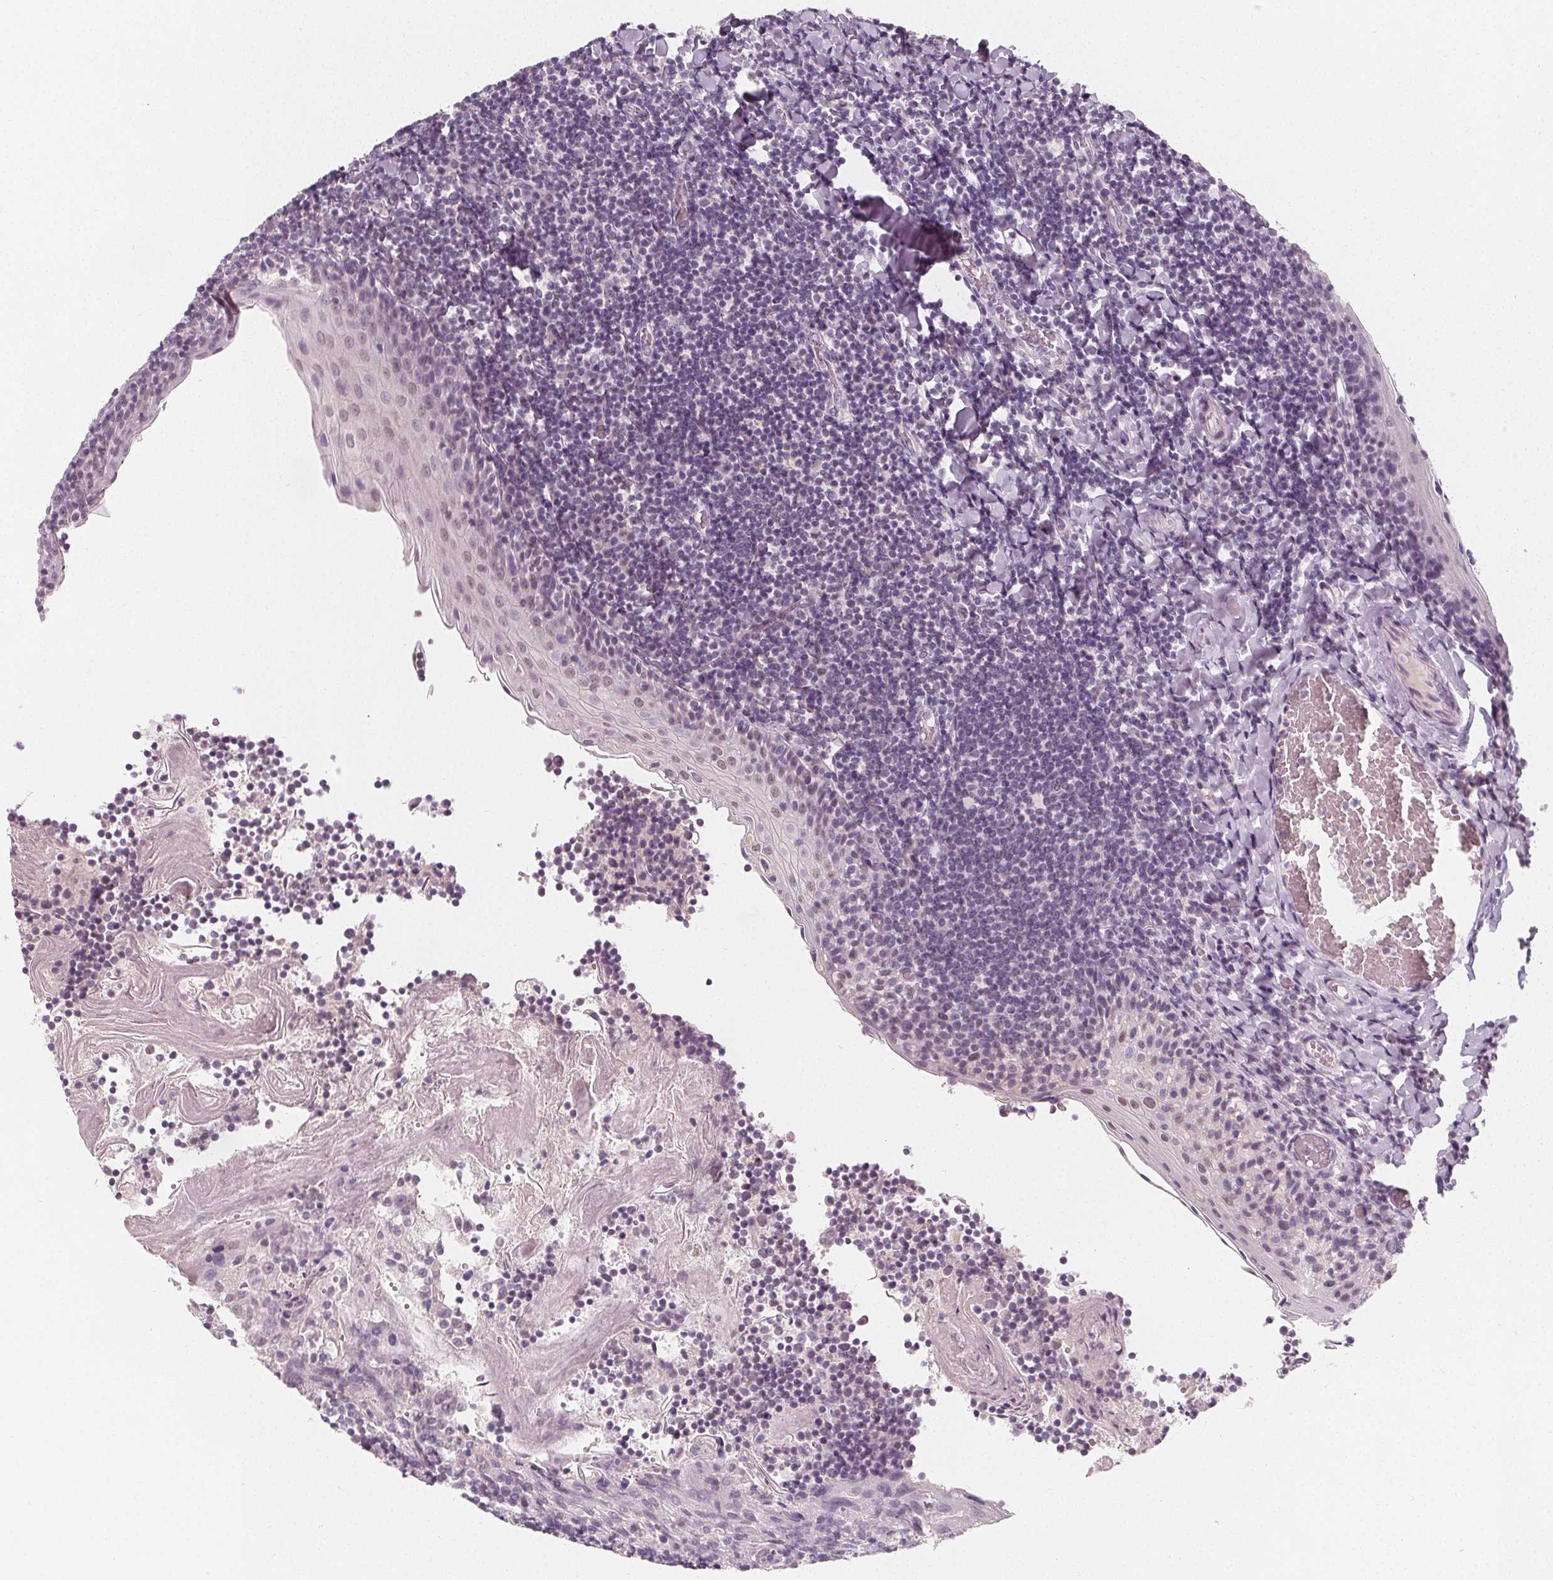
{"staining": {"intensity": "negative", "quantity": "none", "location": "none"}, "tissue": "tonsil", "cell_type": "Germinal center cells", "image_type": "normal", "snomed": [{"axis": "morphology", "description": "Normal tissue, NOS"}, {"axis": "topography", "description": "Tonsil"}], "caption": "A histopathology image of tonsil stained for a protein reveals no brown staining in germinal center cells. (Stains: DAB immunohistochemistry (IHC) with hematoxylin counter stain, Microscopy: brightfield microscopy at high magnification).", "gene": "DBX2", "patient": {"sex": "female", "age": 10}}